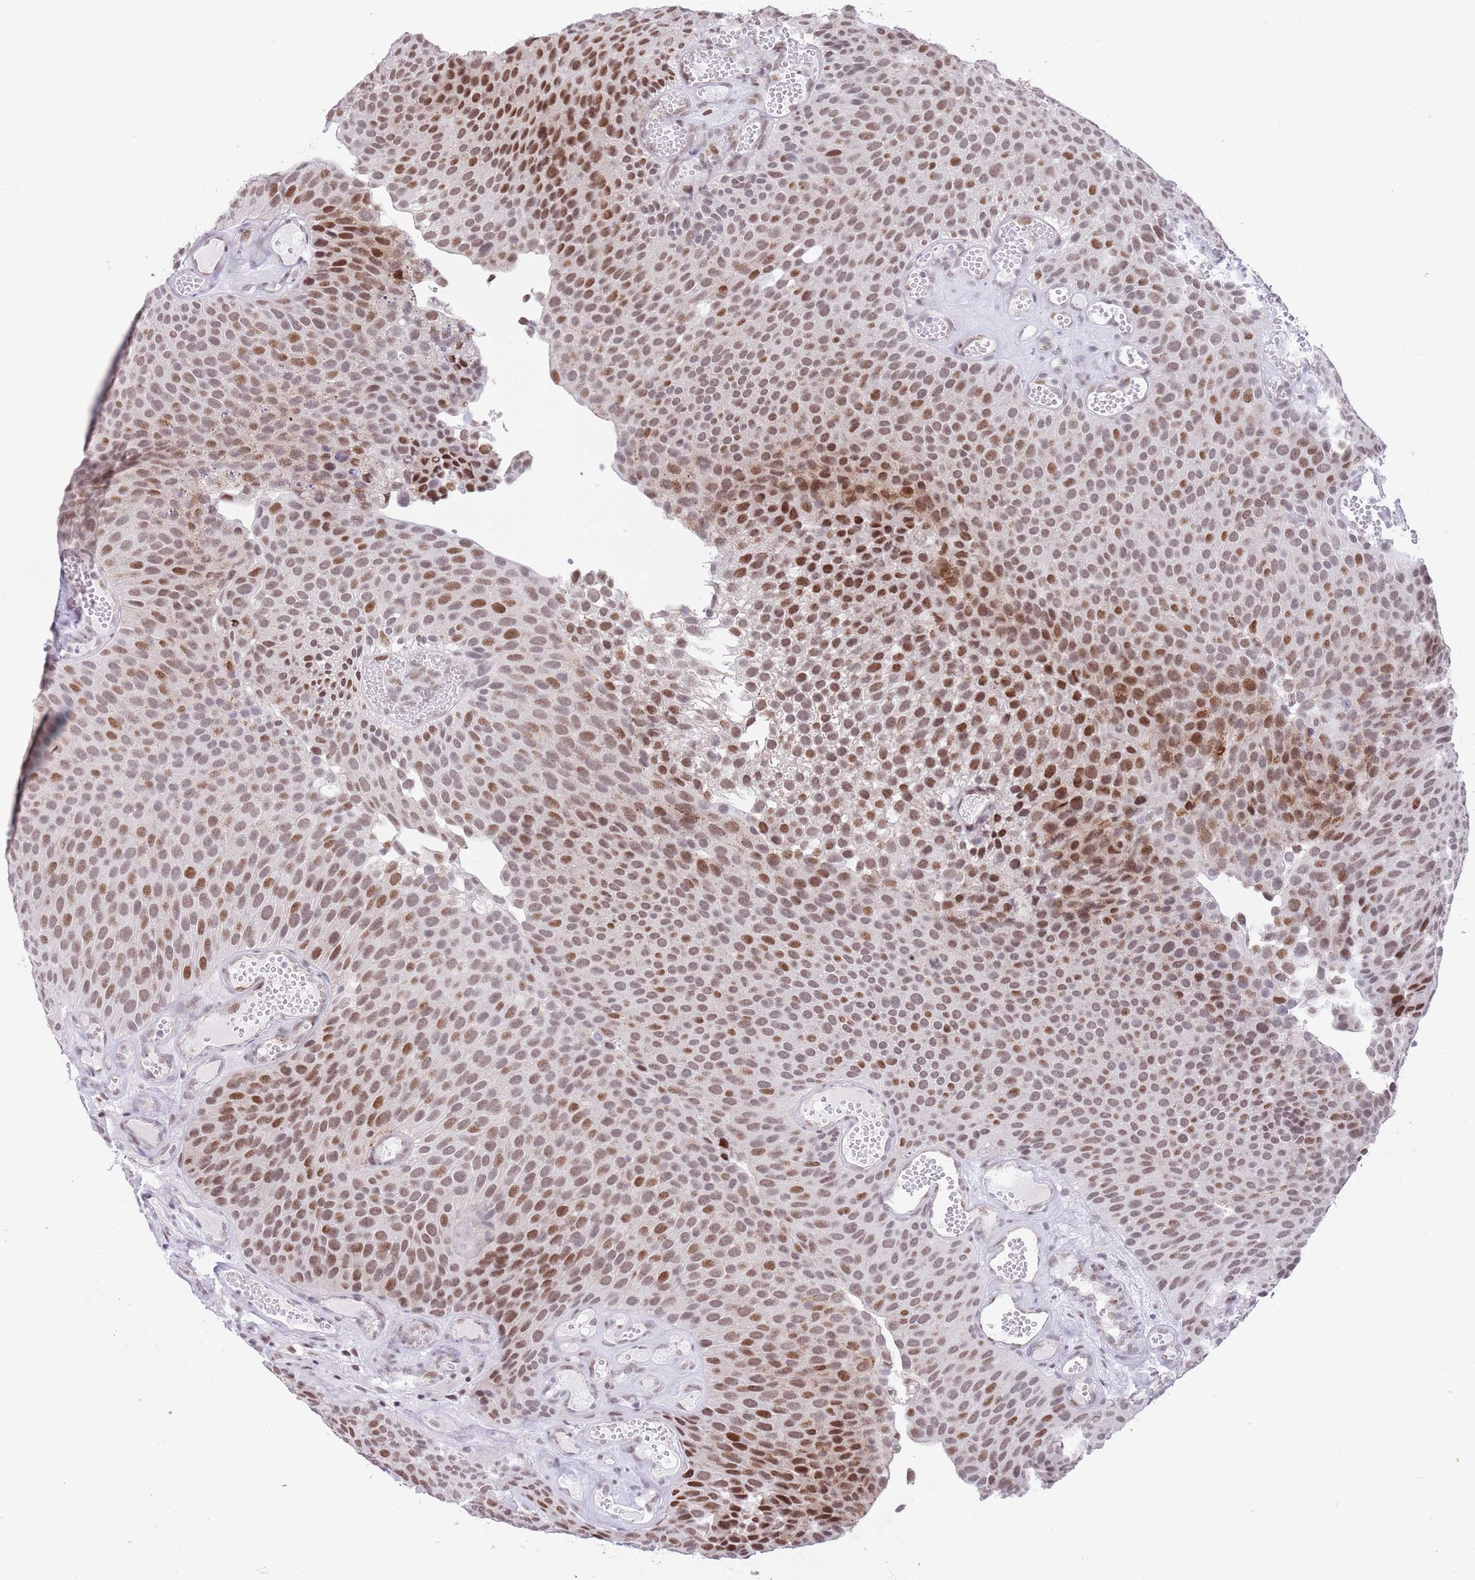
{"staining": {"intensity": "strong", "quantity": "25%-75%", "location": "nuclear"}, "tissue": "urothelial cancer", "cell_type": "Tumor cells", "image_type": "cancer", "snomed": [{"axis": "morphology", "description": "Urothelial carcinoma, Low grade"}, {"axis": "topography", "description": "Urinary bladder"}], "caption": "Immunohistochemistry of urothelial cancer reveals high levels of strong nuclear expression in about 25%-75% of tumor cells.", "gene": "ZNF382", "patient": {"sex": "male", "age": 89}}